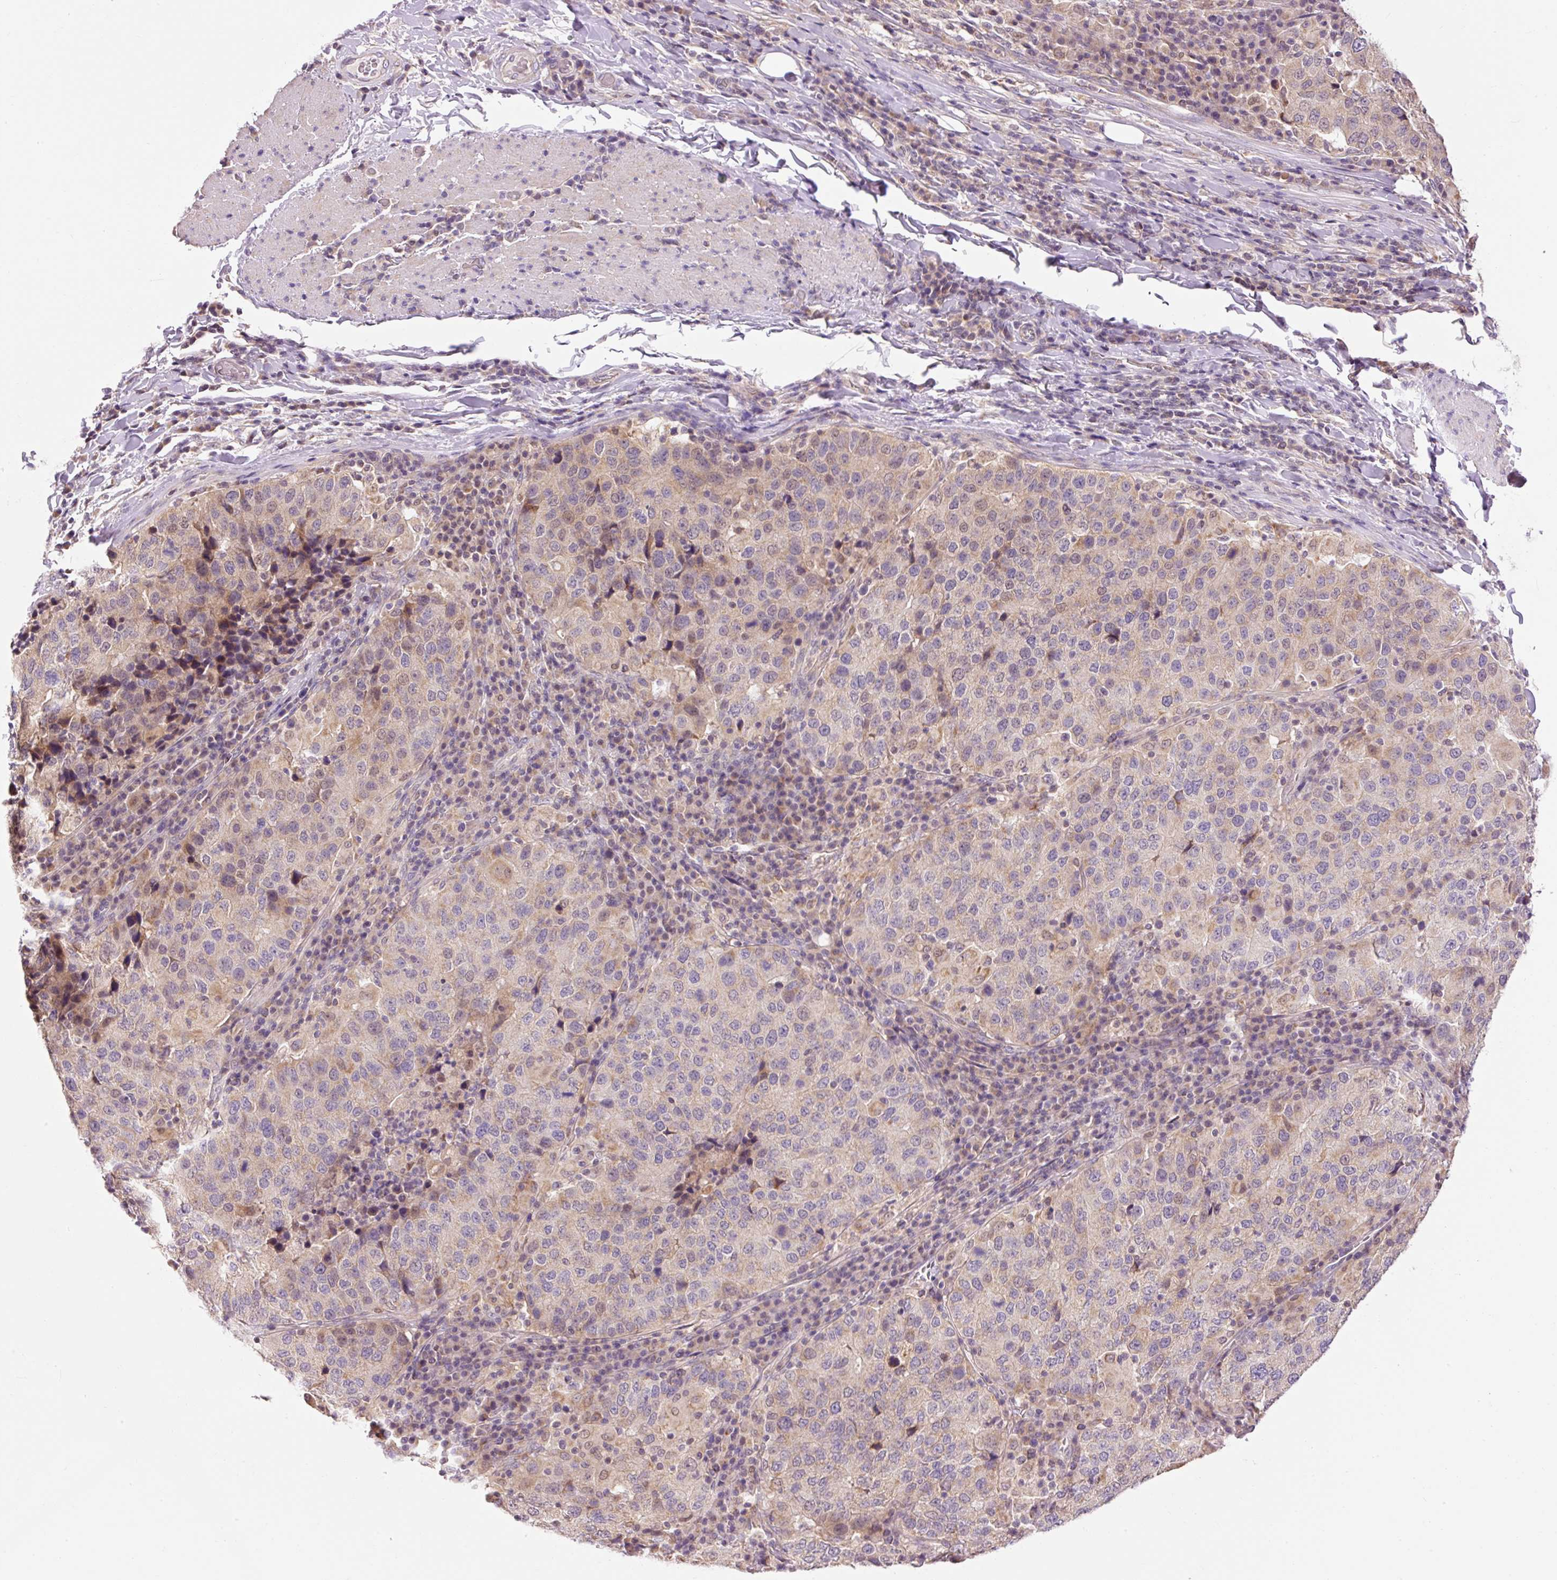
{"staining": {"intensity": "weak", "quantity": "<25%", "location": "cytoplasmic/membranous,nuclear"}, "tissue": "stomach cancer", "cell_type": "Tumor cells", "image_type": "cancer", "snomed": [{"axis": "morphology", "description": "Adenocarcinoma, NOS"}, {"axis": "topography", "description": "Stomach"}], "caption": "A histopathology image of human adenocarcinoma (stomach) is negative for staining in tumor cells.", "gene": "IMMT", "patient": {"sex": "male", "age": 71}}